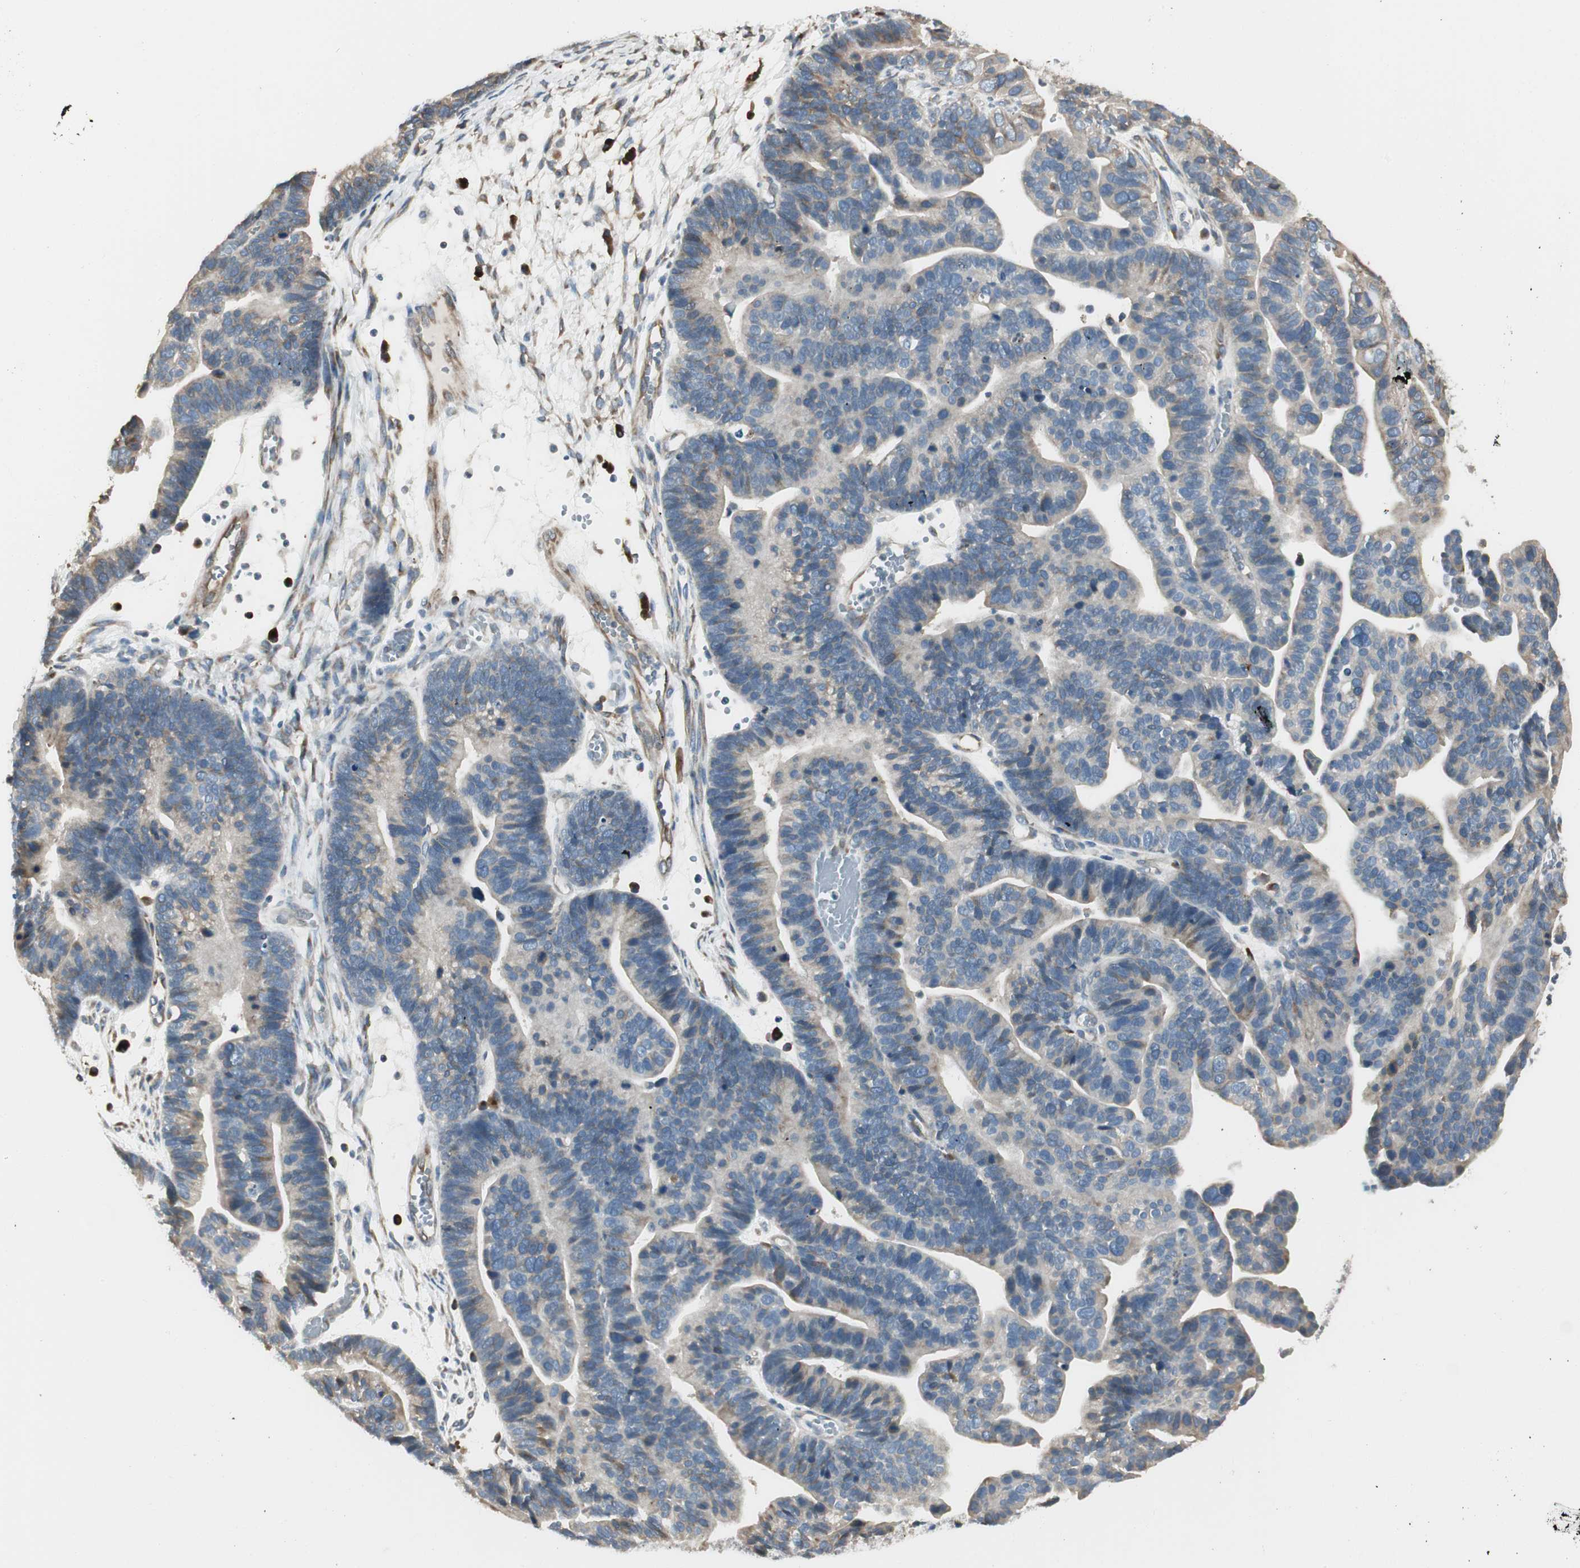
{"staining": {"intensity": "weak", "quantity": ">75%", "location": "cytoplasmic/membranous"}, "tissue": "ovarian cancer", "cell_type": "Tumor cells", "image_type": "cancer", "snomed": [{"axis": "morphology", "description": "Cystadenocarcinoma, serous, NOS"}, {"axis": "topography", "description": "Ovary"}], "caption": "Ovarian cancer tissue shows weak cytoplasmic/membranous expression in approximately >75% of tumor cells, visualized by immunohistochemistry. The staining is performed using DAB brown chromogen to label protein expression. The nuclei are counter-stained blue using hematoxylin.", "gene": "NUCB2", "patient": {"sex": "female", "age": 56}}